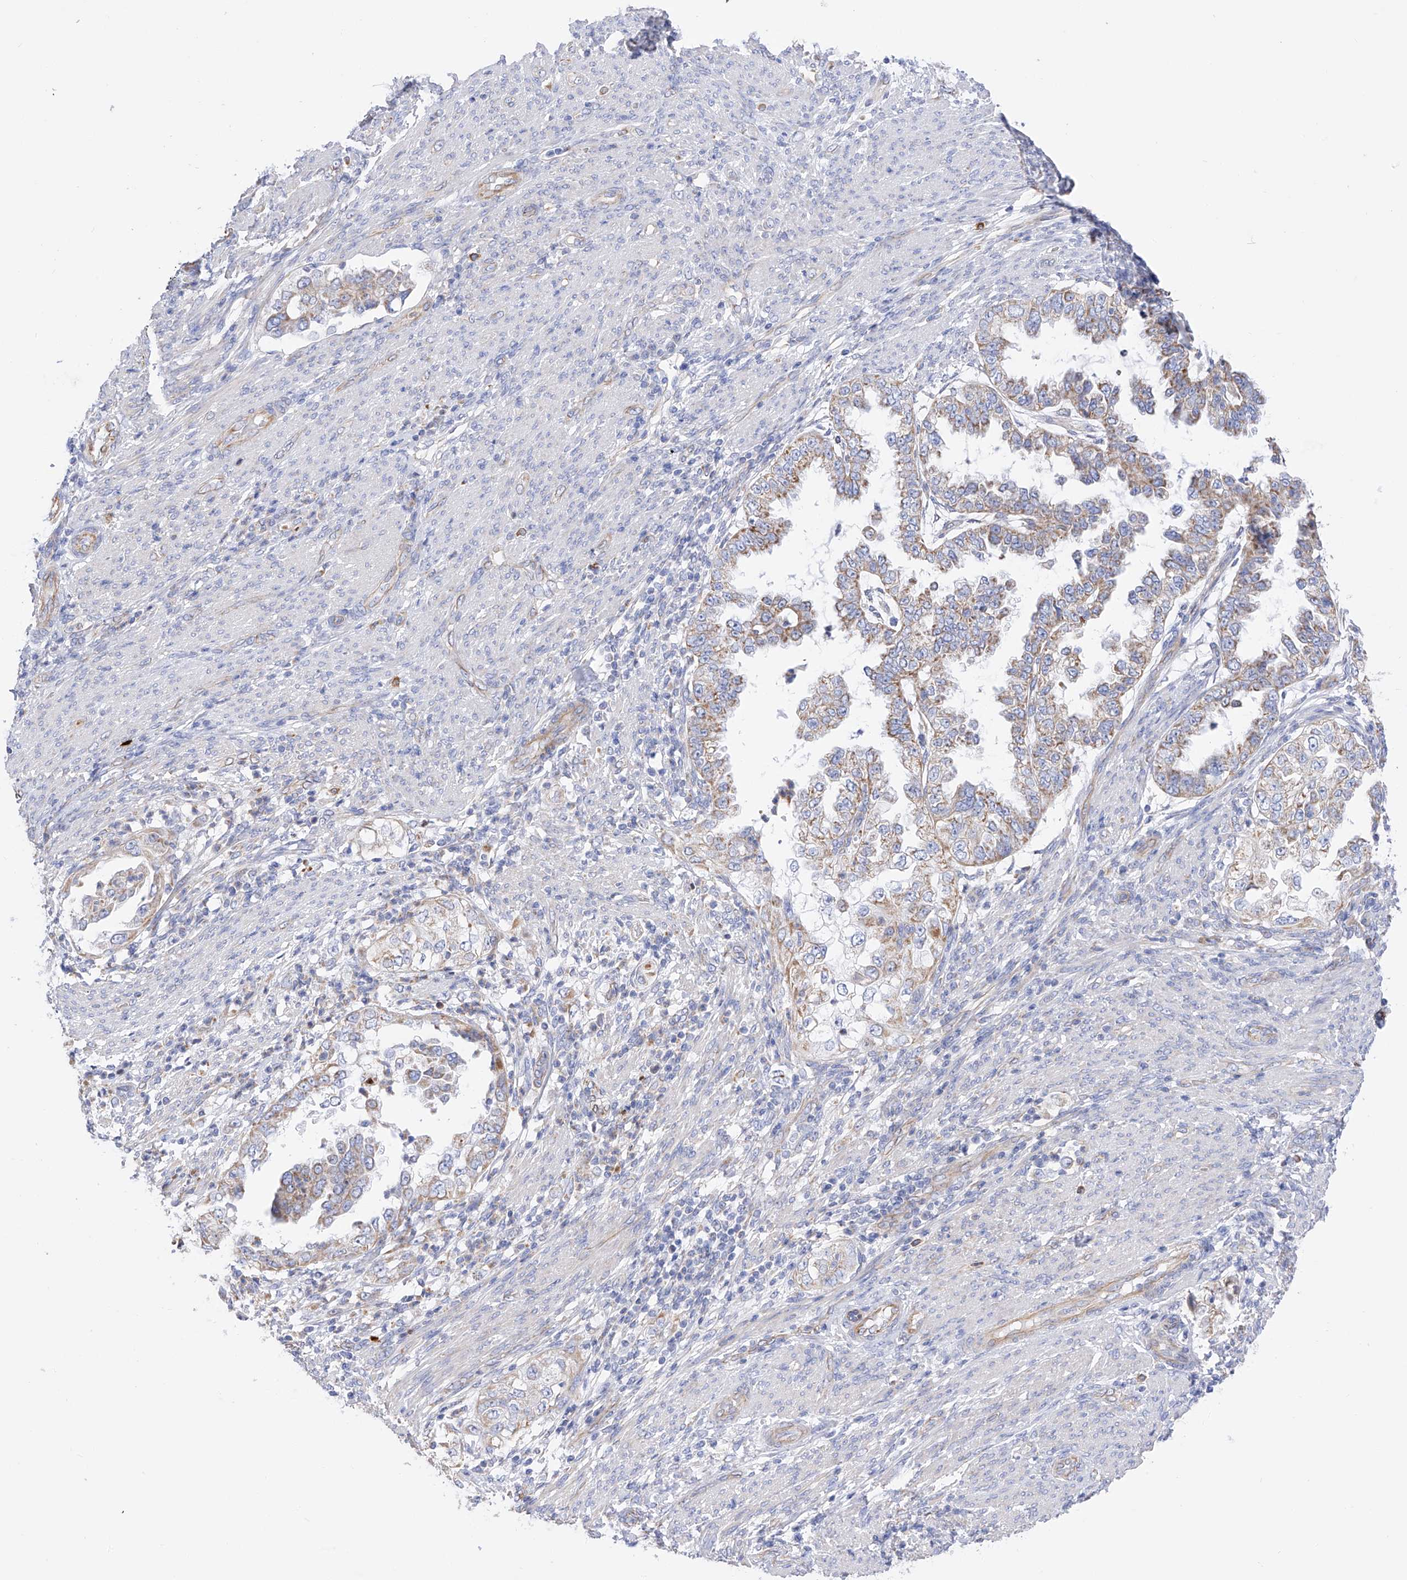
{"staining": {"intensity": "weak", "quantity": ">75%", "location": "cytoplasmic/membranous"}, "tissue": "endometrial cancer", "cell_type": "Tumor cells", "image_type": "cancer", "snomed": [{"axis": "morphology", "description": "Adenocarcinoma, NOS"}, {"axis": "topography", "description": "Endometrium"}], "caption": "Tumor cells reveal weak cytoplasmic/membranous positivity in approximately >75% of cells in endometrial cancer (adenocarcinoma).", "gene": "FLG", "patient": {"sex": "female", "age": 85}}